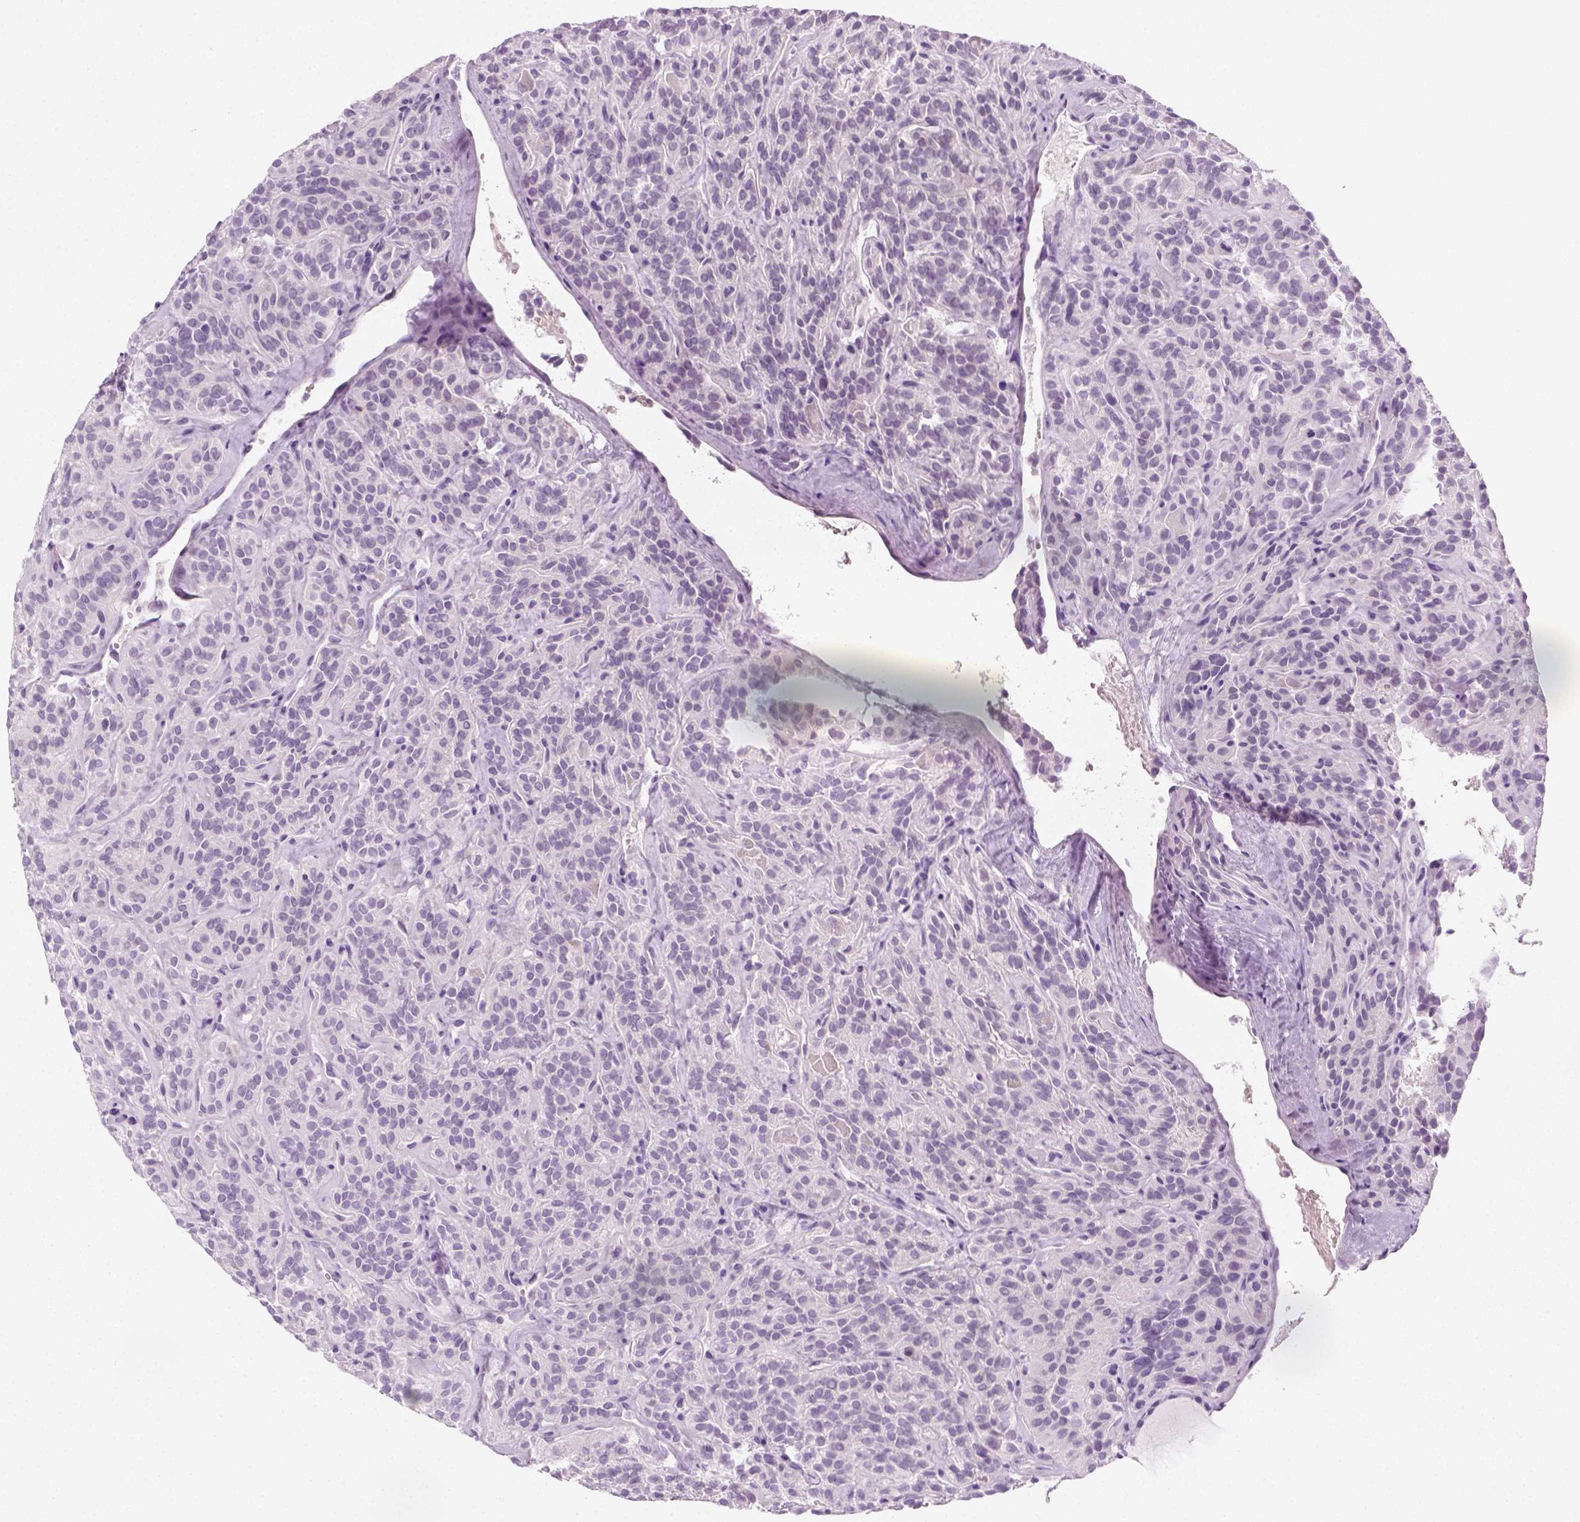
{"staining": {"intensity": "negative", "quantity": "none", "location": "none"}, "tissue": "thyroid cancer", "cell_type": "Tumor cells", "image_type": "cancer", "snomed": [{"axis": "morphology", "description": "Papillary adenocarcinoma, NOS"}, {"axis": "topography", "description": "Thyroid gland"}], "caption": "The immunohistochemistry histopathology image has no significant expression in tumor cells of thyroid cancer tissue.", "gene": "AQP3", "patient": {"sex": "female", "age": 45}}